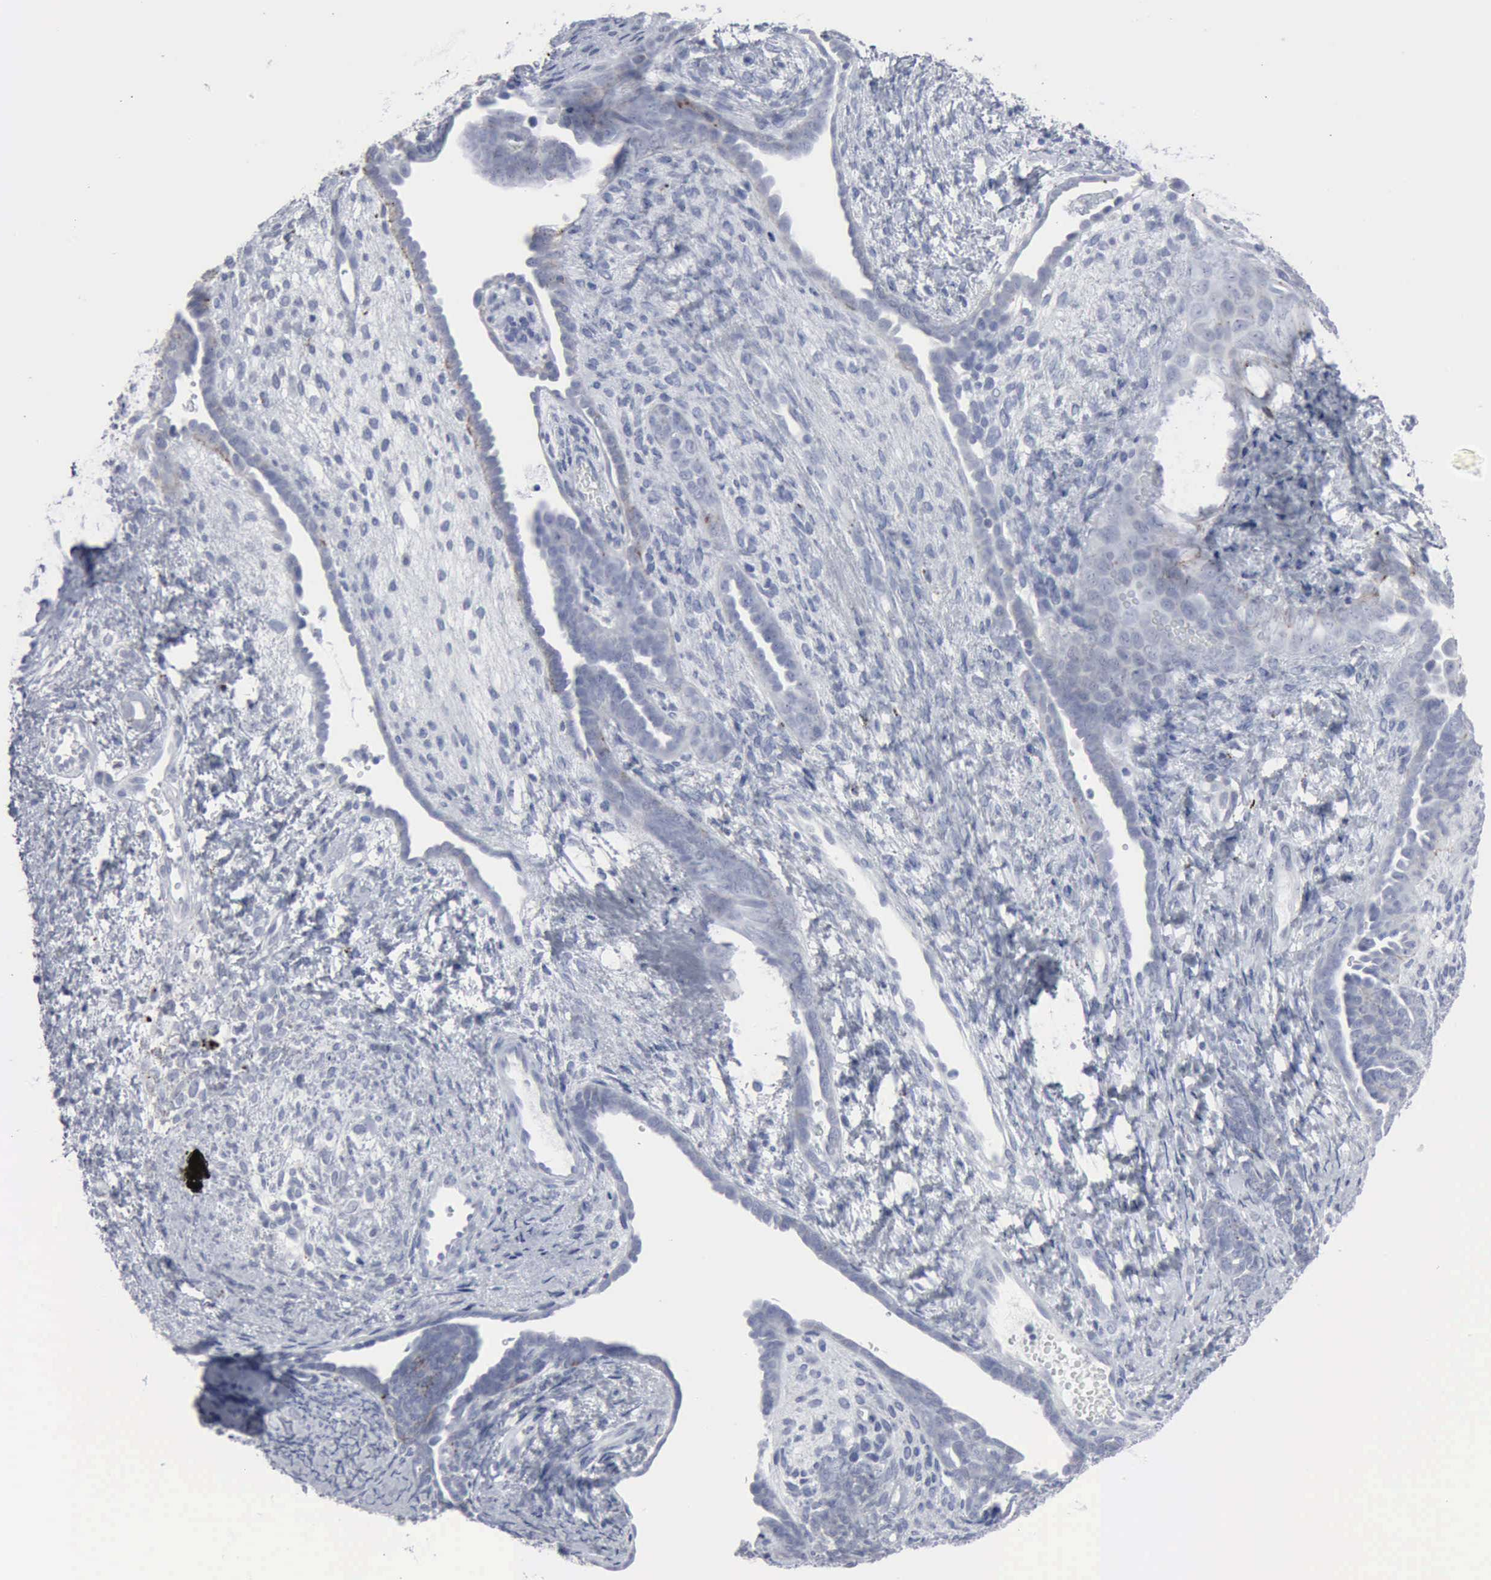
{"staining": {"intensity": "negative", "quantity": "none", "location": "none"}, "tissue": "endometrial cancer", "cell_type": "Tumor cells", "image_type": "cancer", "snomed": [{"axis": "morphology", "description": "Neoplasm, malignant, NOS"}, {"axis": "topography", "description": "Endometrium"}], "caption": "Tumor cells are negative for brown protein staining in endometrial malignant neoplasm.", "gene": "GLA", "patient": {"sex": "female", "age": 74}}